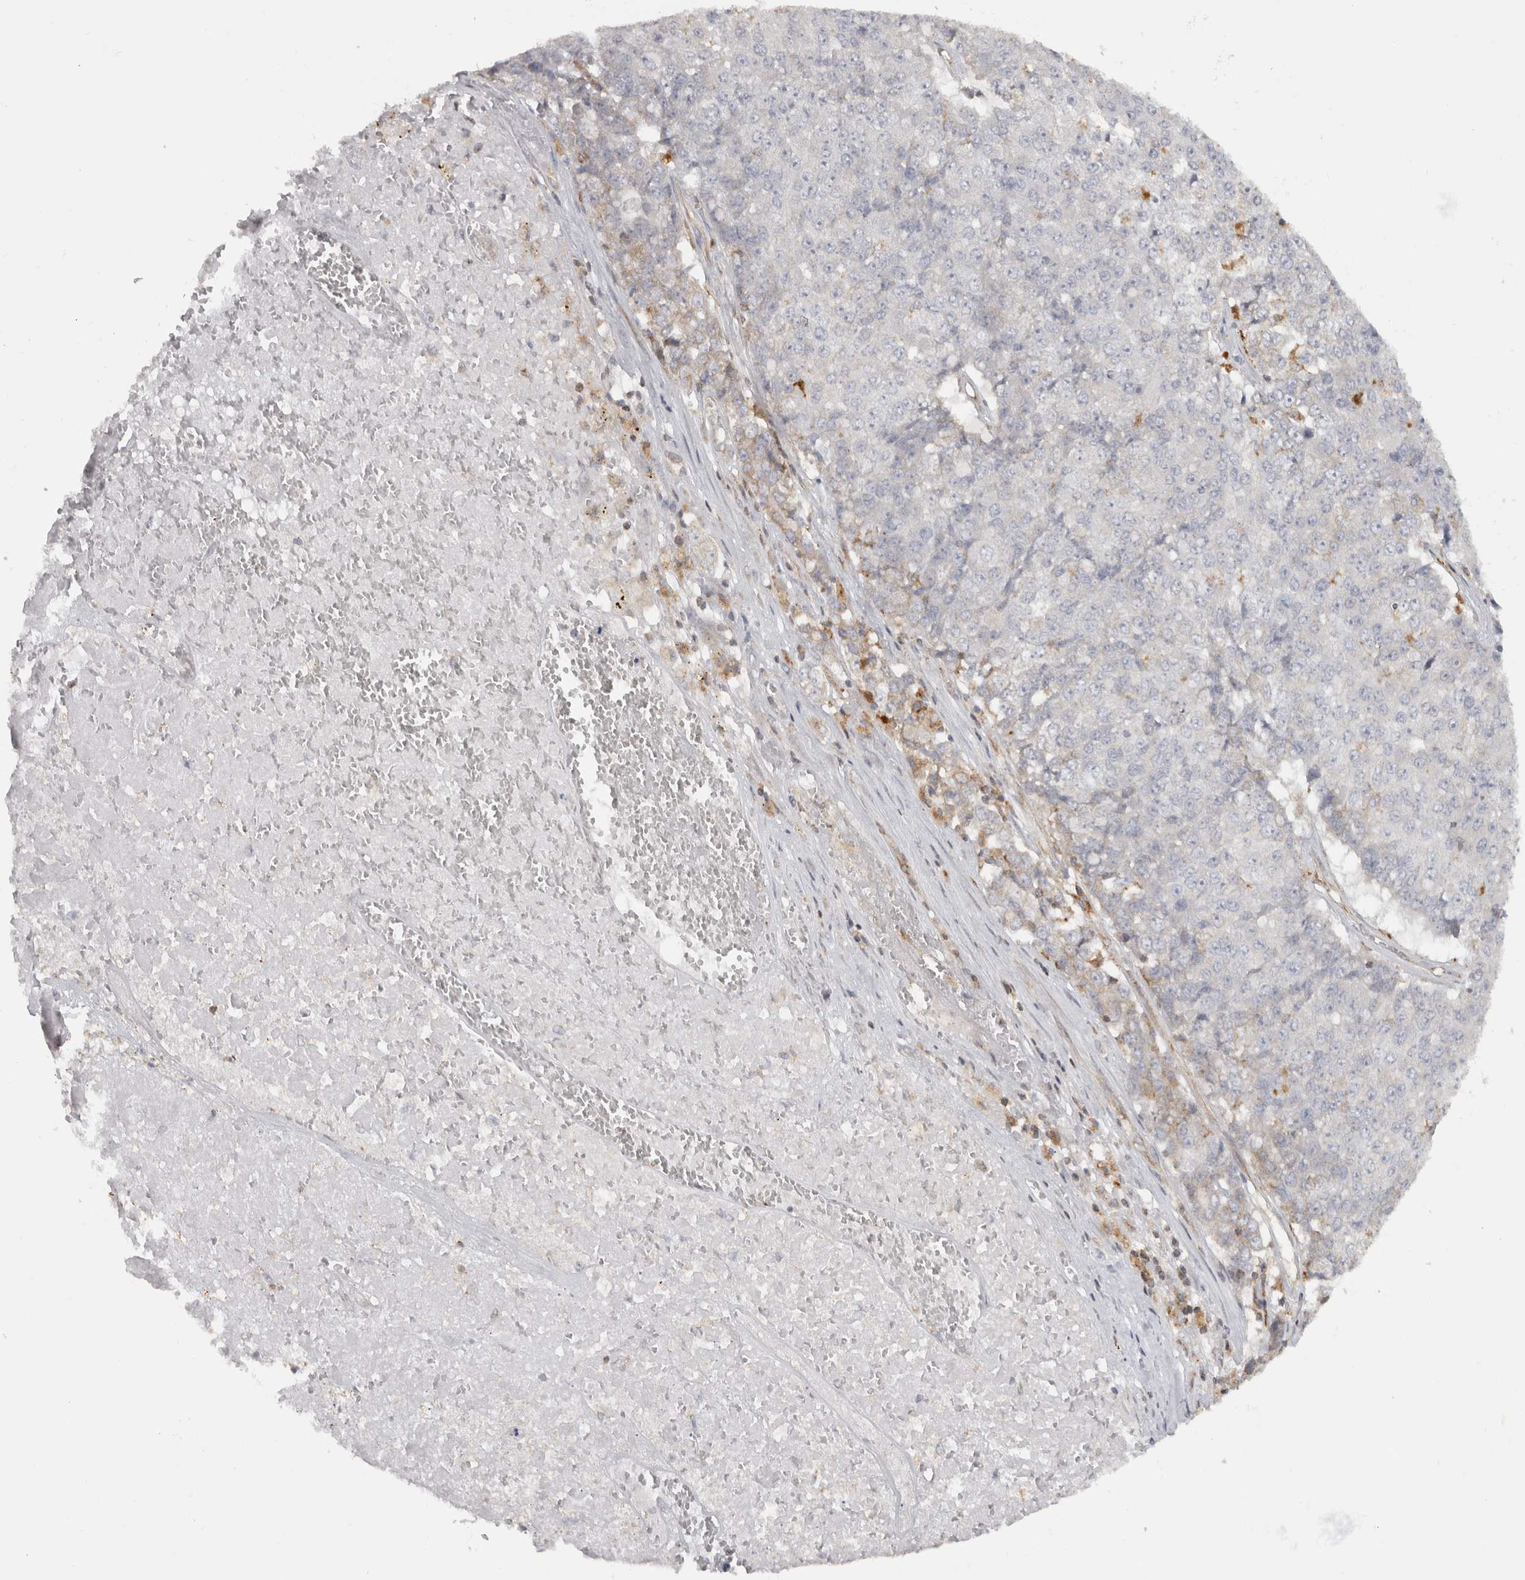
{"staining": {"intensity": "weak", "quantity": "<25%", "location": "cytoplasmic/membranous"}, "tissue": "pancreatic cancer", "cell_type": "Tumor cells", "image_type": "cancer", "snomed": [{"axis": "morphology", "description": "Adenocarcinoma, NOS"}, {"axis": "topography", "description": "Pancreas"}], "caption": "High power microscopy micrograph of an immunohistochemistry (IHC) photomicrograph of adenocarcinoma (pancreatic), revealing no significant expression in tumor cells.", "gene": "HLA-E", "patient": {"sex": "male", "age": 50}}